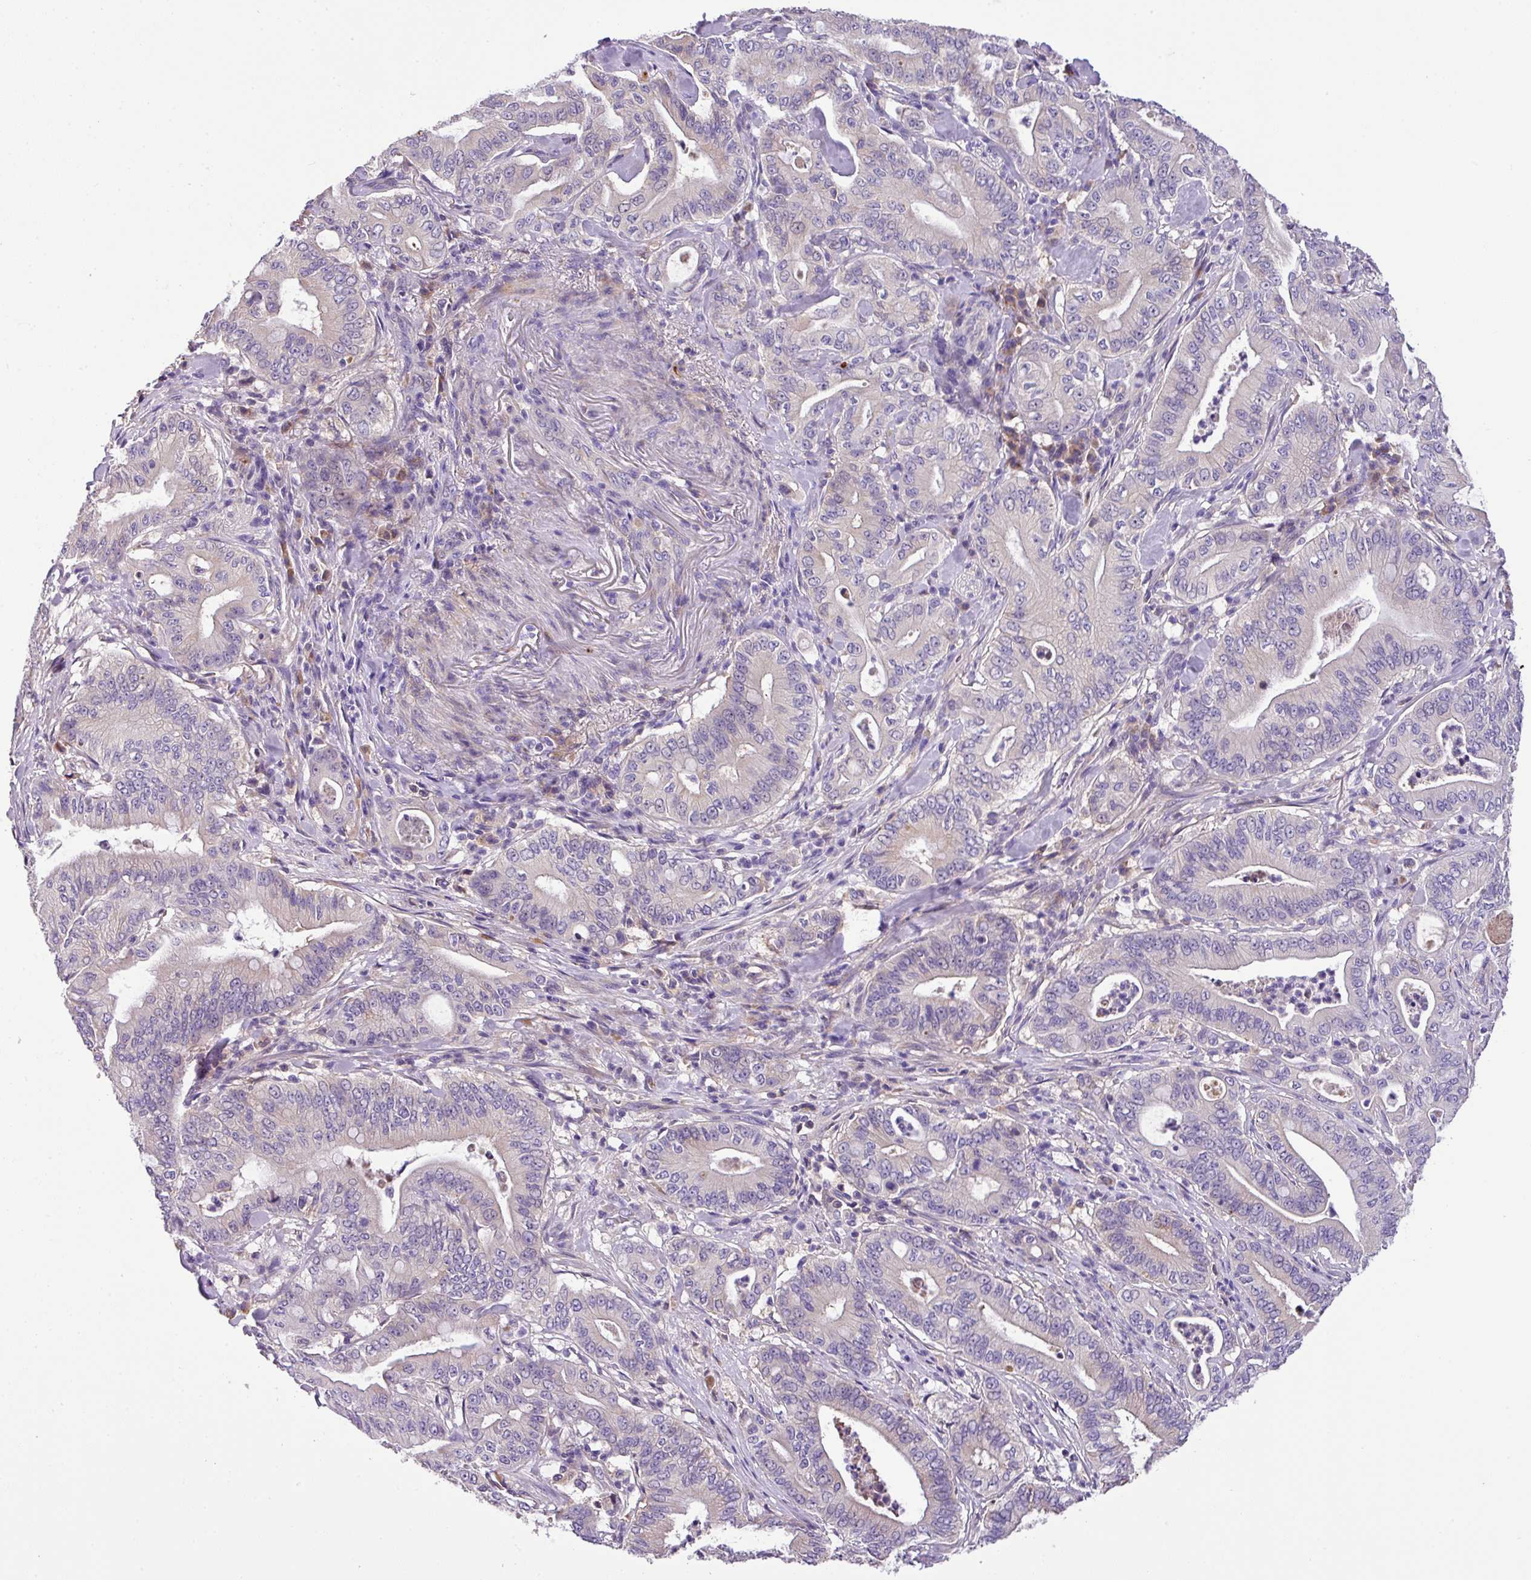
{"staining": {"intensity": "negative", "quantity": "none", "location": "none"}, "tissue": "pancreatic cancer", "cell_type": "Tumor cells", "image_type": "cancer", "snomed": [{"axis": "morphology", "description": "Adenocarcinoma, NOS"}, {"axis": "topography", "description": "Pancreas"}], "caption": "An IHC image of adenocarcinoma (pancreatic) is shown. There is no staining in tumor cells of adenocarcinoma (pancreatic).", "gene": "ANXA2R", "patient": {"sex": "male", "age": 71}}